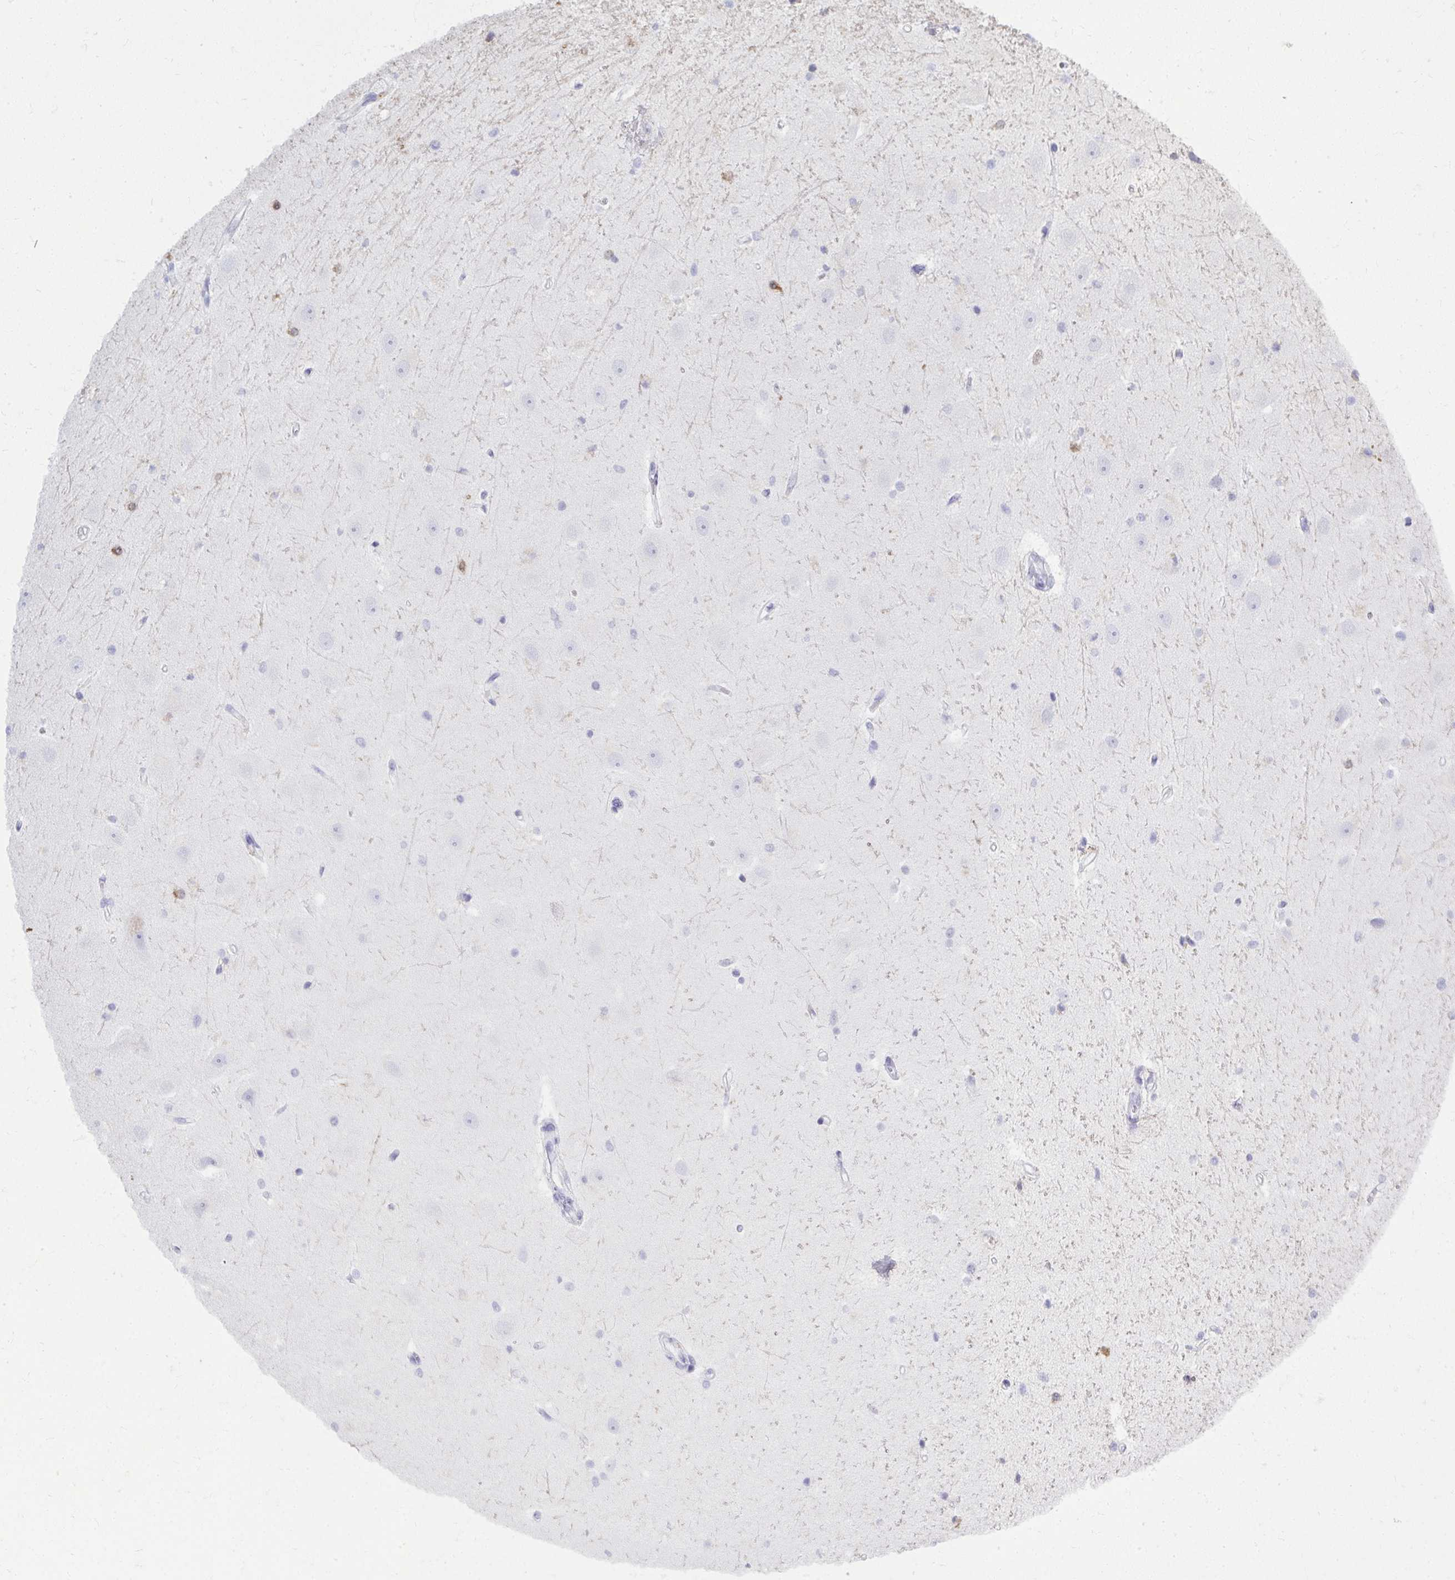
{"staining": {"intensity": "strong", "quantity": "25%-75%", "location": "cytoplasmic/membranous,nuclear"}, "tissue": "hippocampus", "cell_type": "Glial cells", "image_type": "normal", "snomed": [{"axis": "morphology", "description": "Normal tissue, NOS"}, {"axis": "topography", "description": "Hippocampus"}], "caption": "DAB immunohistochemical staining of normal hippocampus exhibits strong cytoplasmic/membranous,nuclear protein staining in about 25%-75% of glial cells.", "gene": "QDPR", "patient": {"sex": "male", "age": 63}}